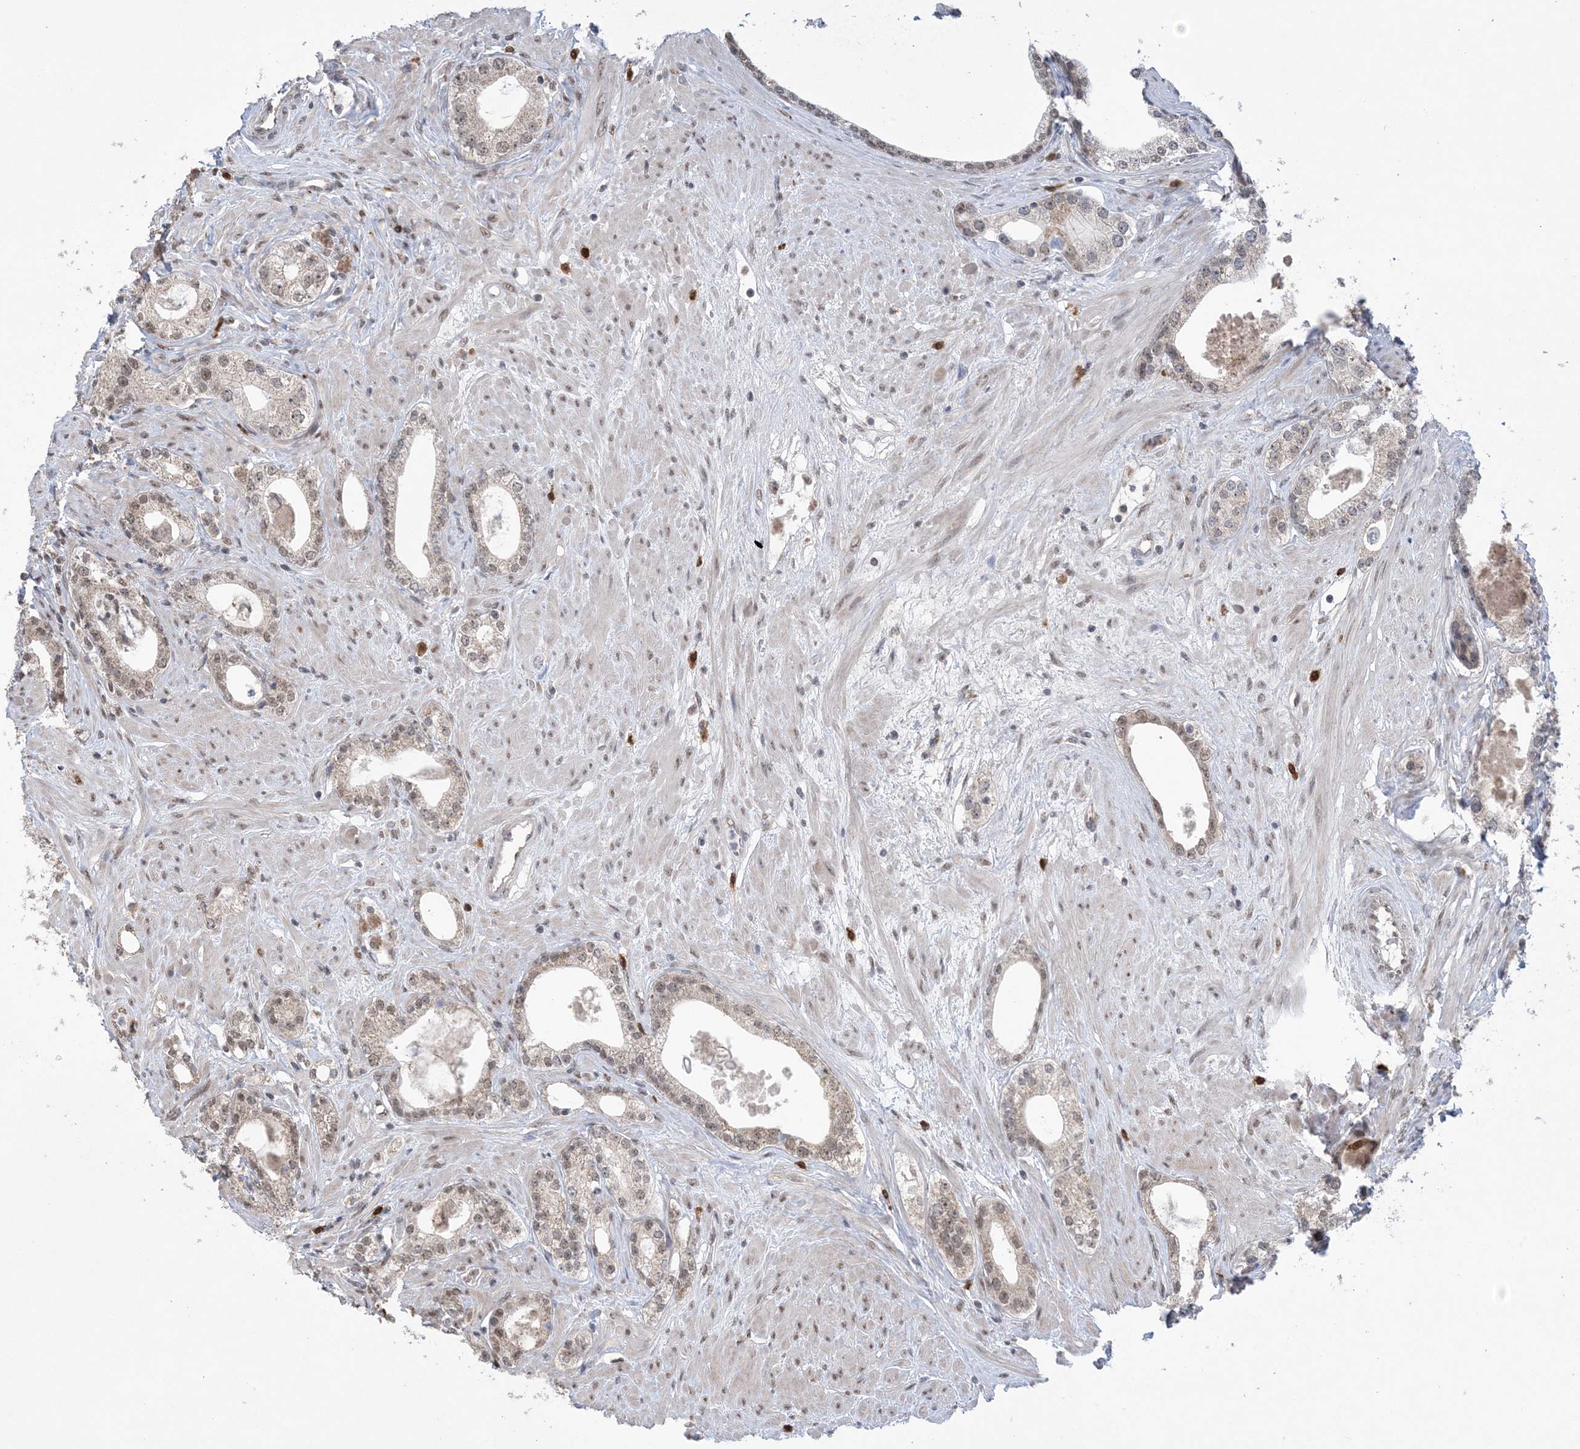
{"staining": {"intensity": "weak", "quantity": ">75%", "location": "nuclear"}, "tissue": "prostate cancer", "cell_type": "Tumor cells", "image_type": "cancer", "snomed": [{"axis": "morphology", "description": "Adenocarcinoma, High grade"}, {"axis": "topography", "description": "Prostate"}], "caption": "Immunohistochemistry photomicrograph of adenocarcinoma (high-grade) (prostate) stained for a protein (brown), which exhibits low levels of weak nuclear expression in about >75% of tumor cells.", "gene": "TRMT10C", "patient": {"sex": "male", "age": 63}}